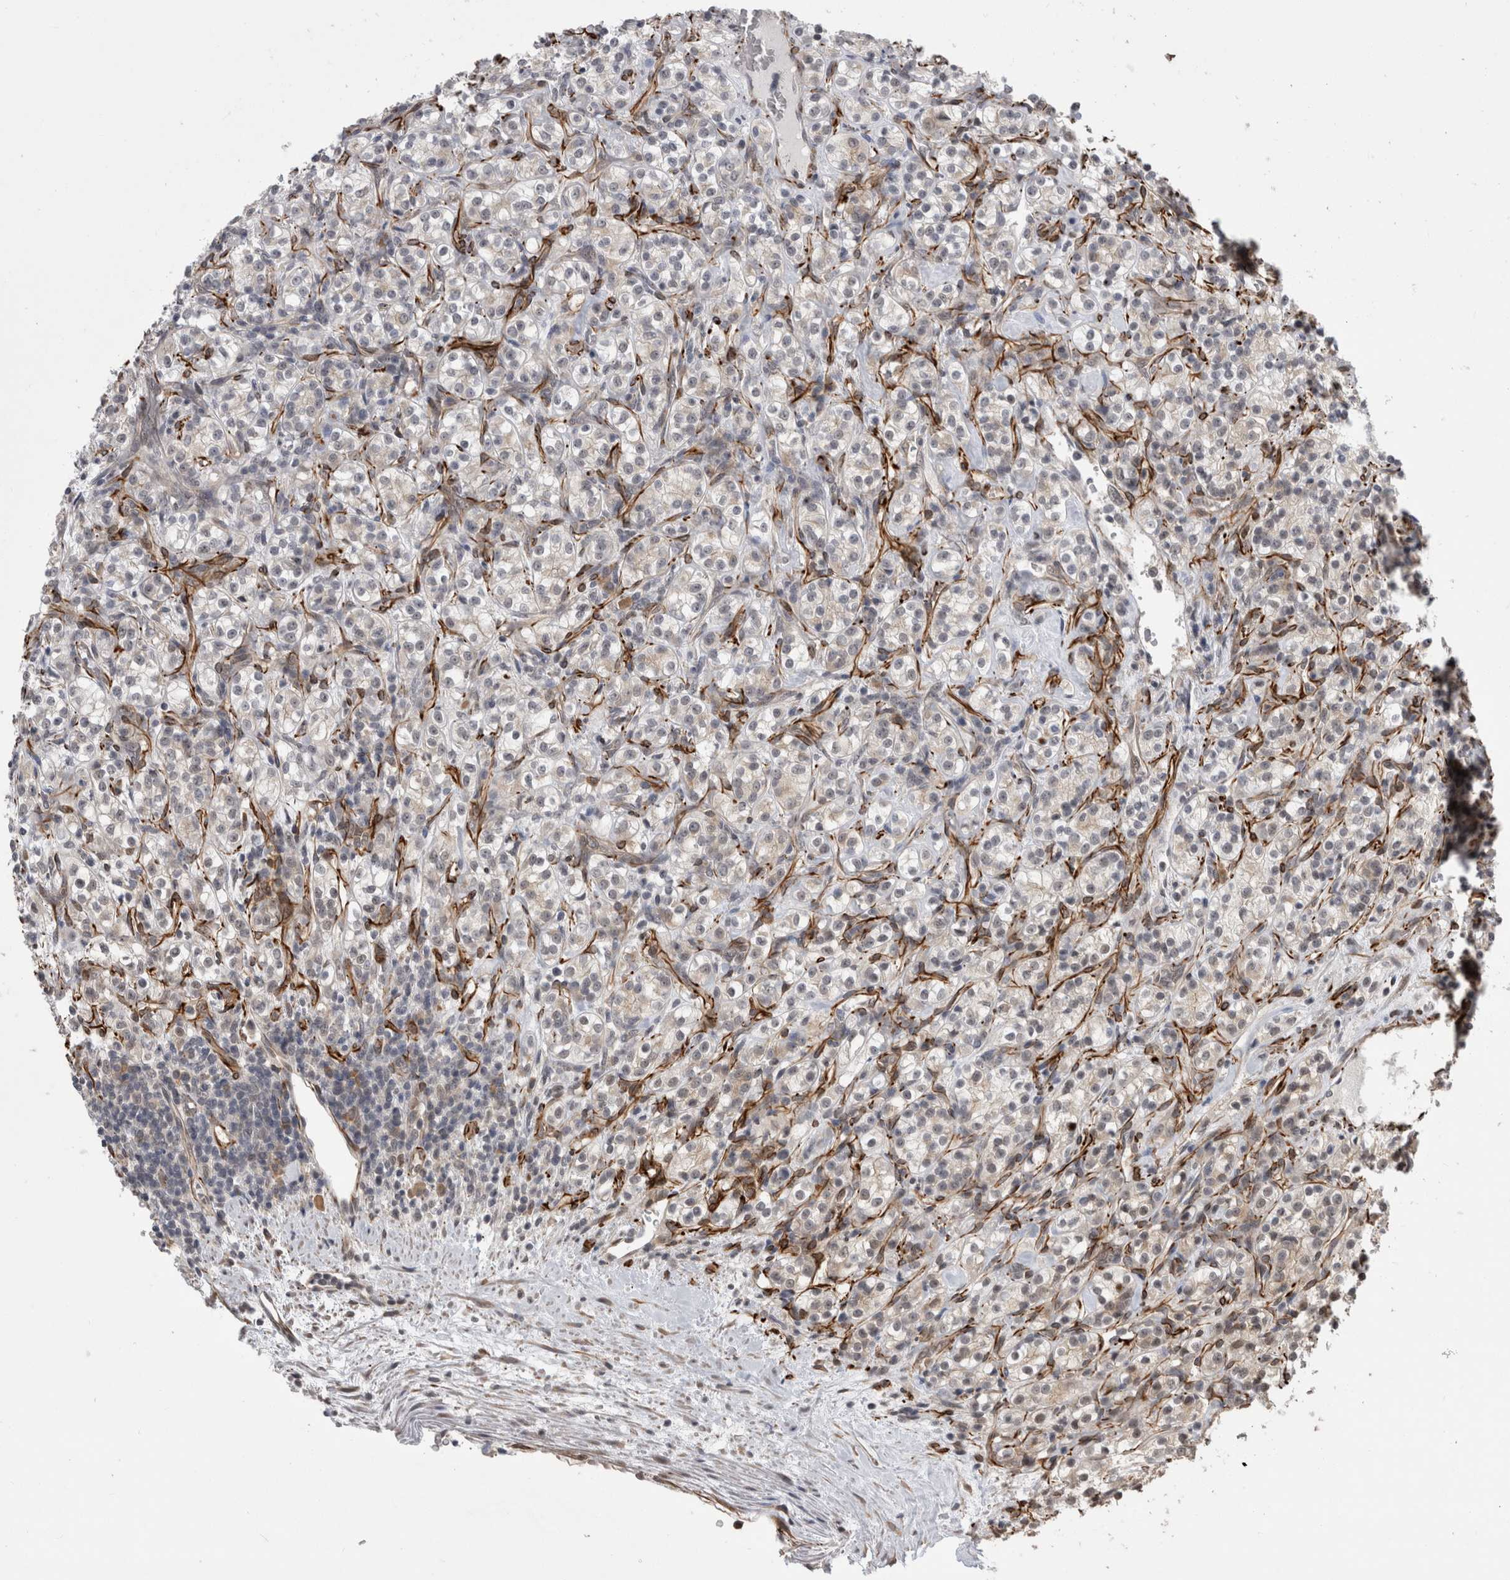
{"staining": {"intensity": "negative", "quantity": "none", "location": "none"}, "tissue": "renal cancer", "cell_type": "Tumor cells", "image_type": "cancer", "snomed": [{"axis": "morphology", "description": "Adenocarcinoma, NOS"}, {"axis": "topography", "description": "Kidney"}], "caption": "Immunohistochemical staining of renal cancer displays no significant expression in tumor cells. (Immunohistochemistry (ihc), brightfield microscopy, high magnification).", "gene": "FAM83H", "patient": {"sex": "male", "age": 77}}